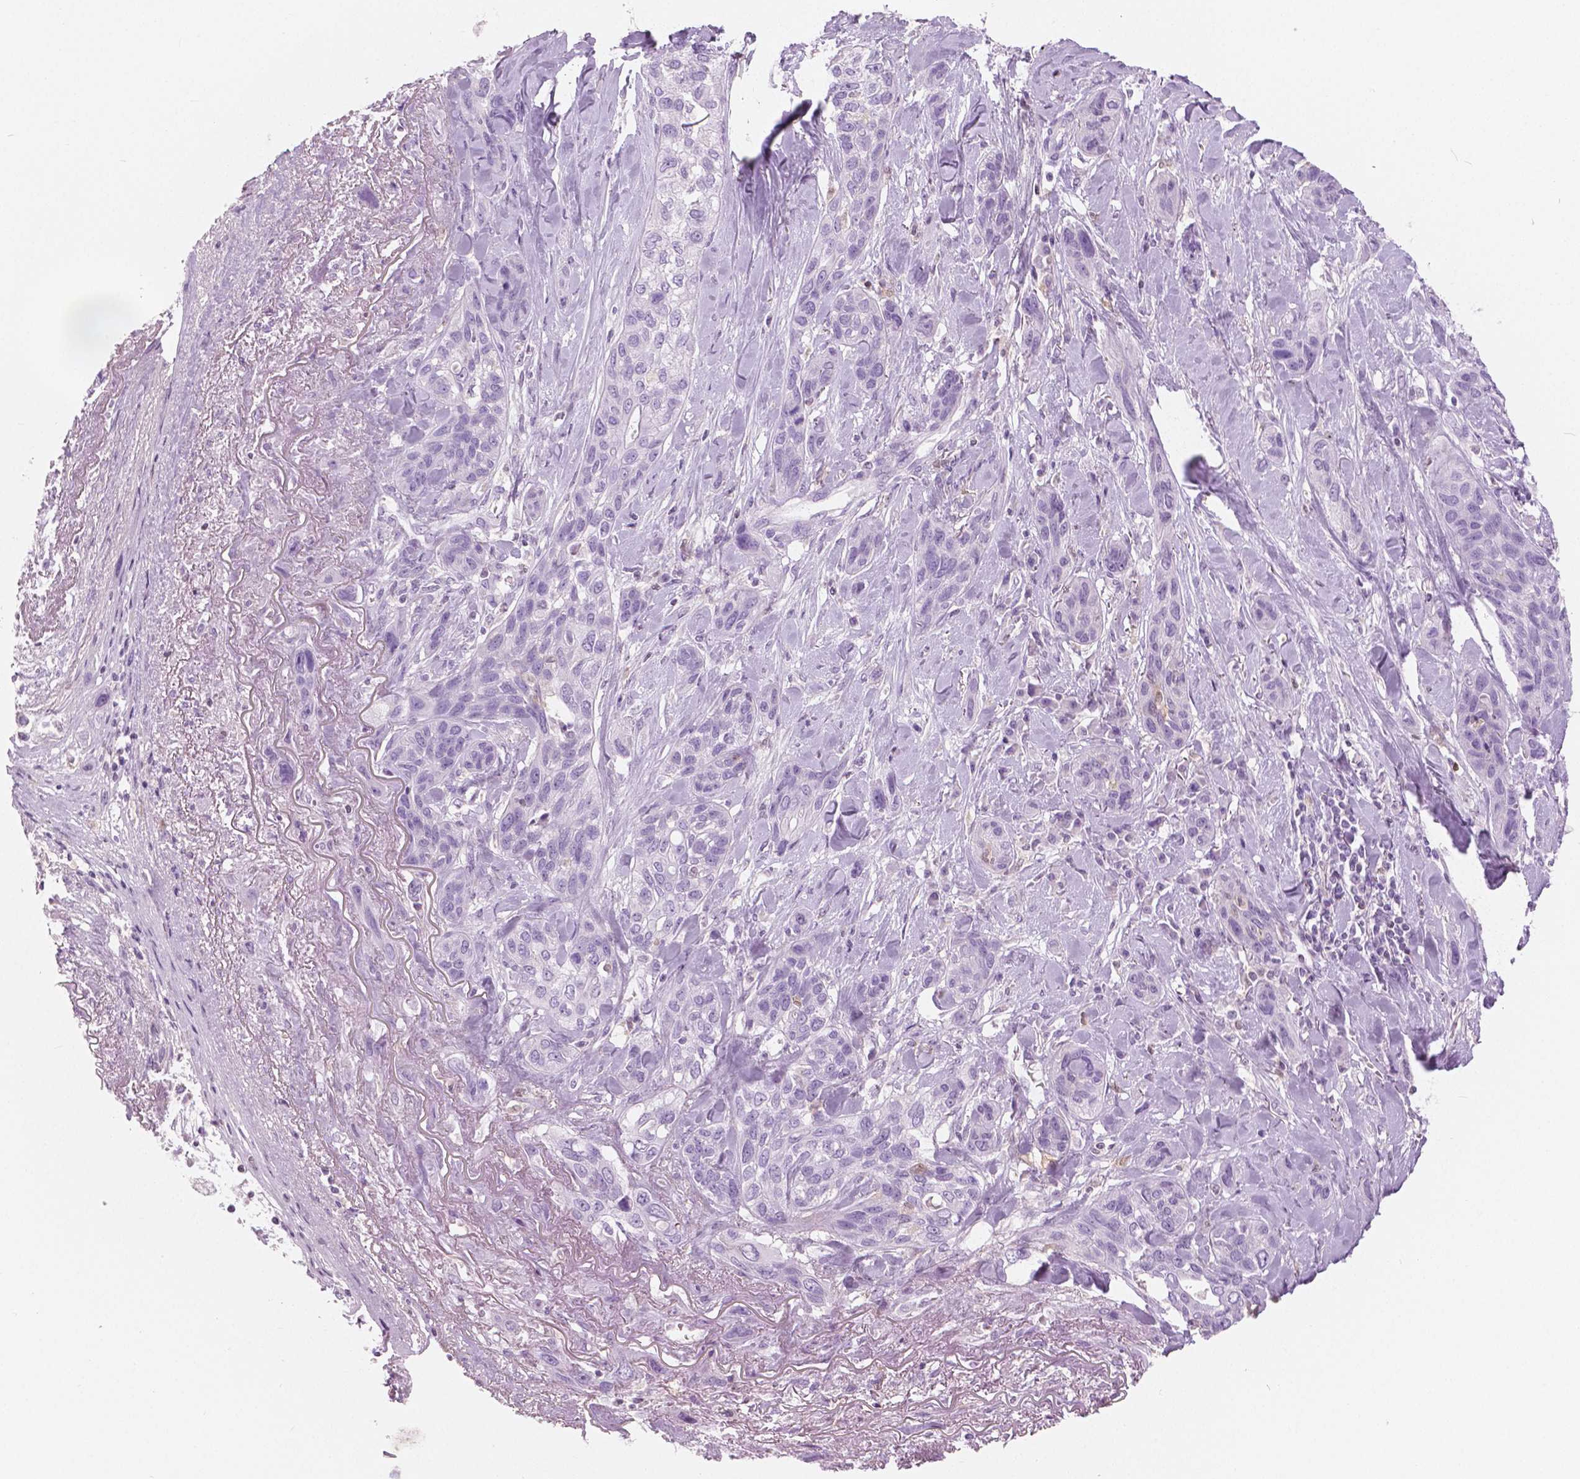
{"staining": {"intensity": "negative", "quantity": "none", "location": "none"}, "tissue": "lung cancer", "cell_type": "Tumor cells", "image_type": "cancer", "snomed": [{"axis": "morphology", "description": "Squamous cell carcinoma, NOS"}, {"axis": "topography", "description": "Lung"}], "caption": "IHC image of human lung squamous cell carcinoma stained for a protein (brown), which demonstrates no positivity in tumor cells. The staining is performed using DAB brown chromogen with nuclei counter-stained in using hematoxylin.", "gene": "GALM", "patient": {"sex": "female", "age": 70}}